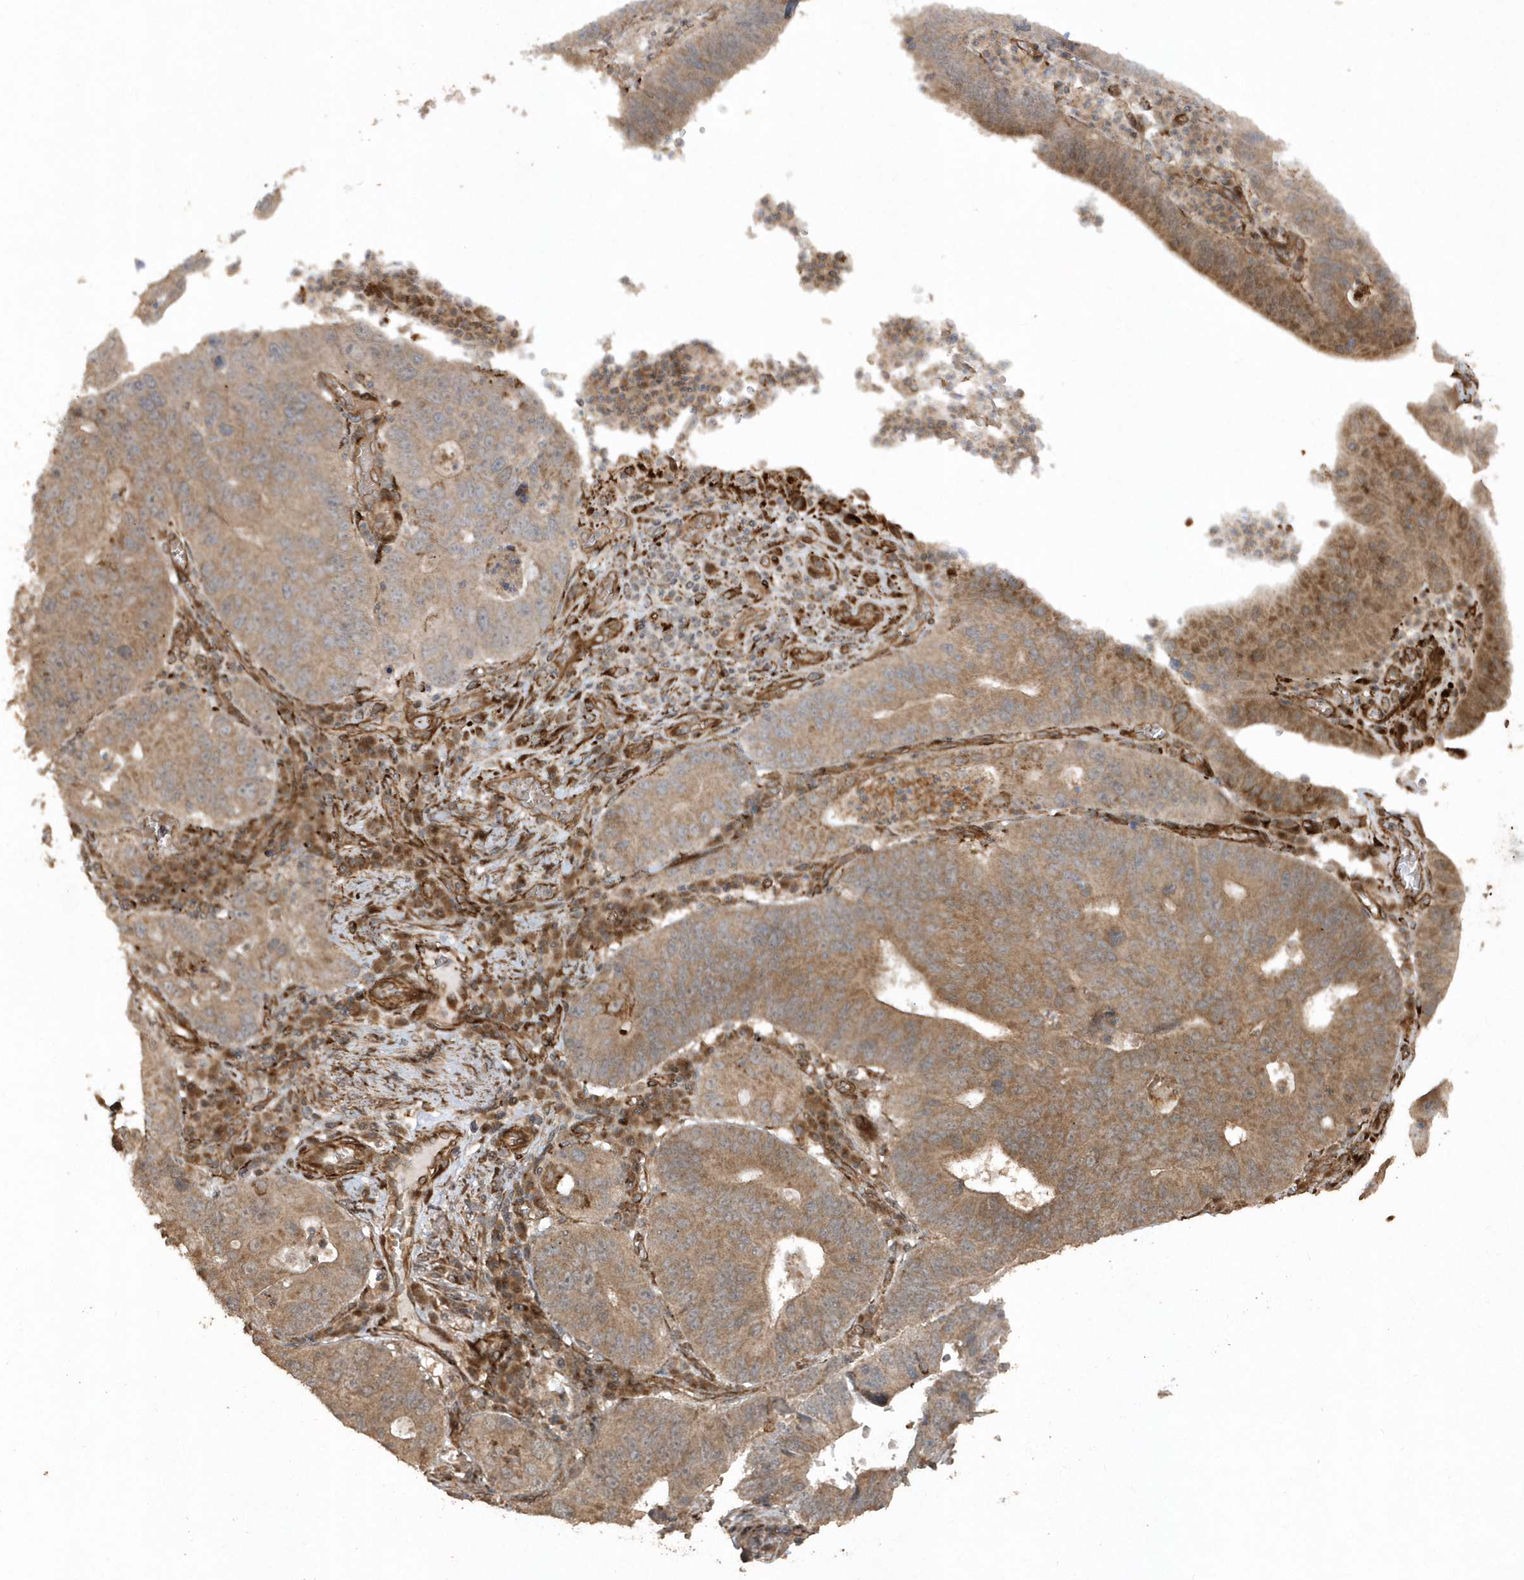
{"staining": {"intensity": "moderate", "quantity": ">75%", "location": "cytoplasmic/membranous"}, "tissue": "stomach cancer", "cell_type": "Tumor cells", "image_type": "cancer", "snomed": [{"axis": "morphology", "description": "Adenocarcinoma, NOS"}, {"axis": "topography", "description": "Stomach"}], "caption": "Immunohistochemistry (IHC) (DAB (3,3'-diaminobenzidine)) staining of adenocarcinoma (stomach) reveals moderate cytoplasmic/membranous protein staining in about >75% of tumor cells.", "gene": "AVPI1", "patient": {"sex": "male", "age": 59}}